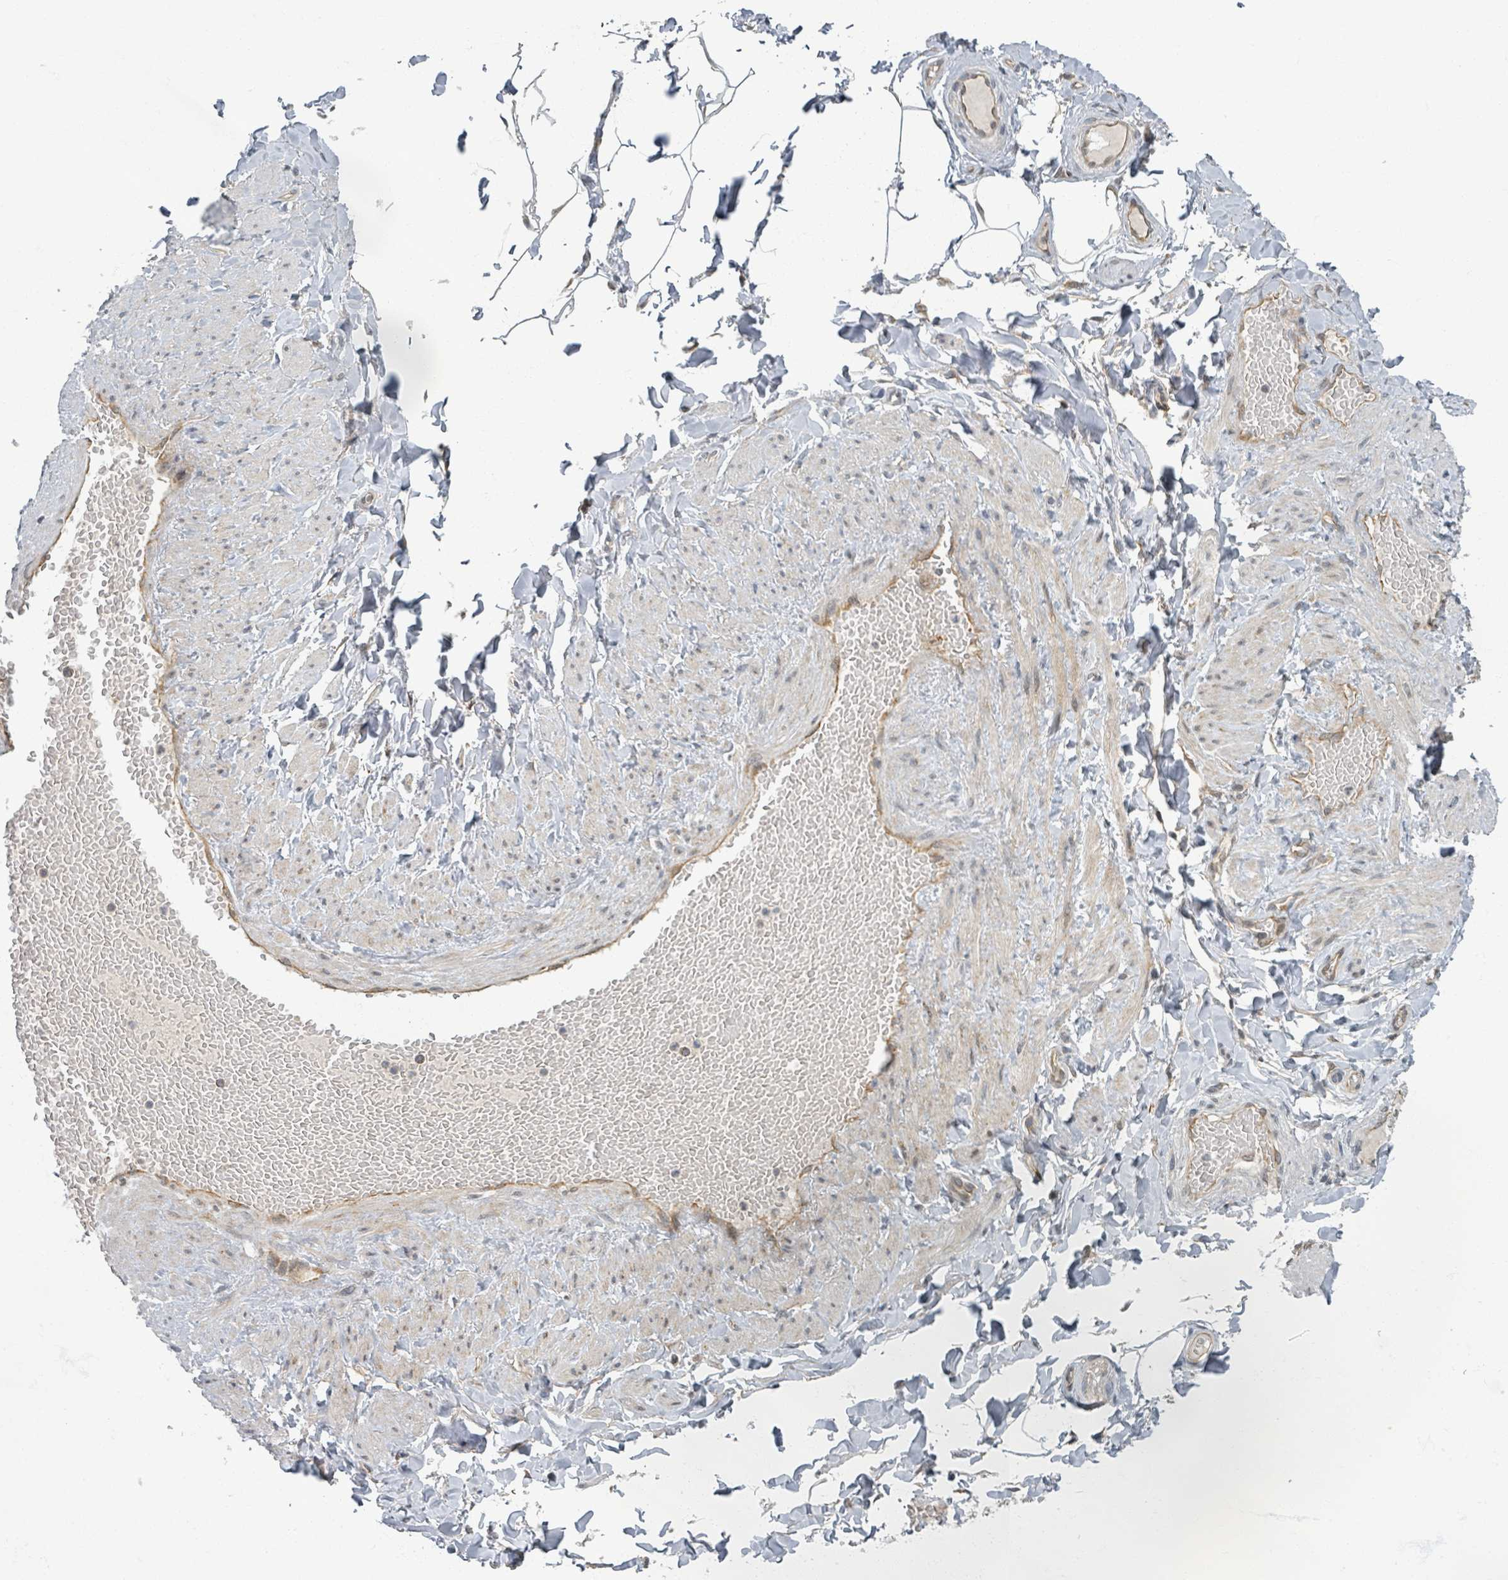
{"staining": {"intensity": "negative", "quantity": "none", "location": "none"}, "tissue": "adipose tissue", "cell_type": "Adipocytes", "image_type": "normal", "snomed": [{"axis": "morphology", "description": "Normal tissue, NOS"}, {"axis": "topography", "description": "Soft tissue"}, {"axis": "topography", "description": "Vascular tissue"}], "caption": "This is an immunohistochemistry histopathology image of normal human adipose tissue. There is no staining in adipocytes.", "gene": "INTS15", "patient": {"sex": "male", "age": 54}}